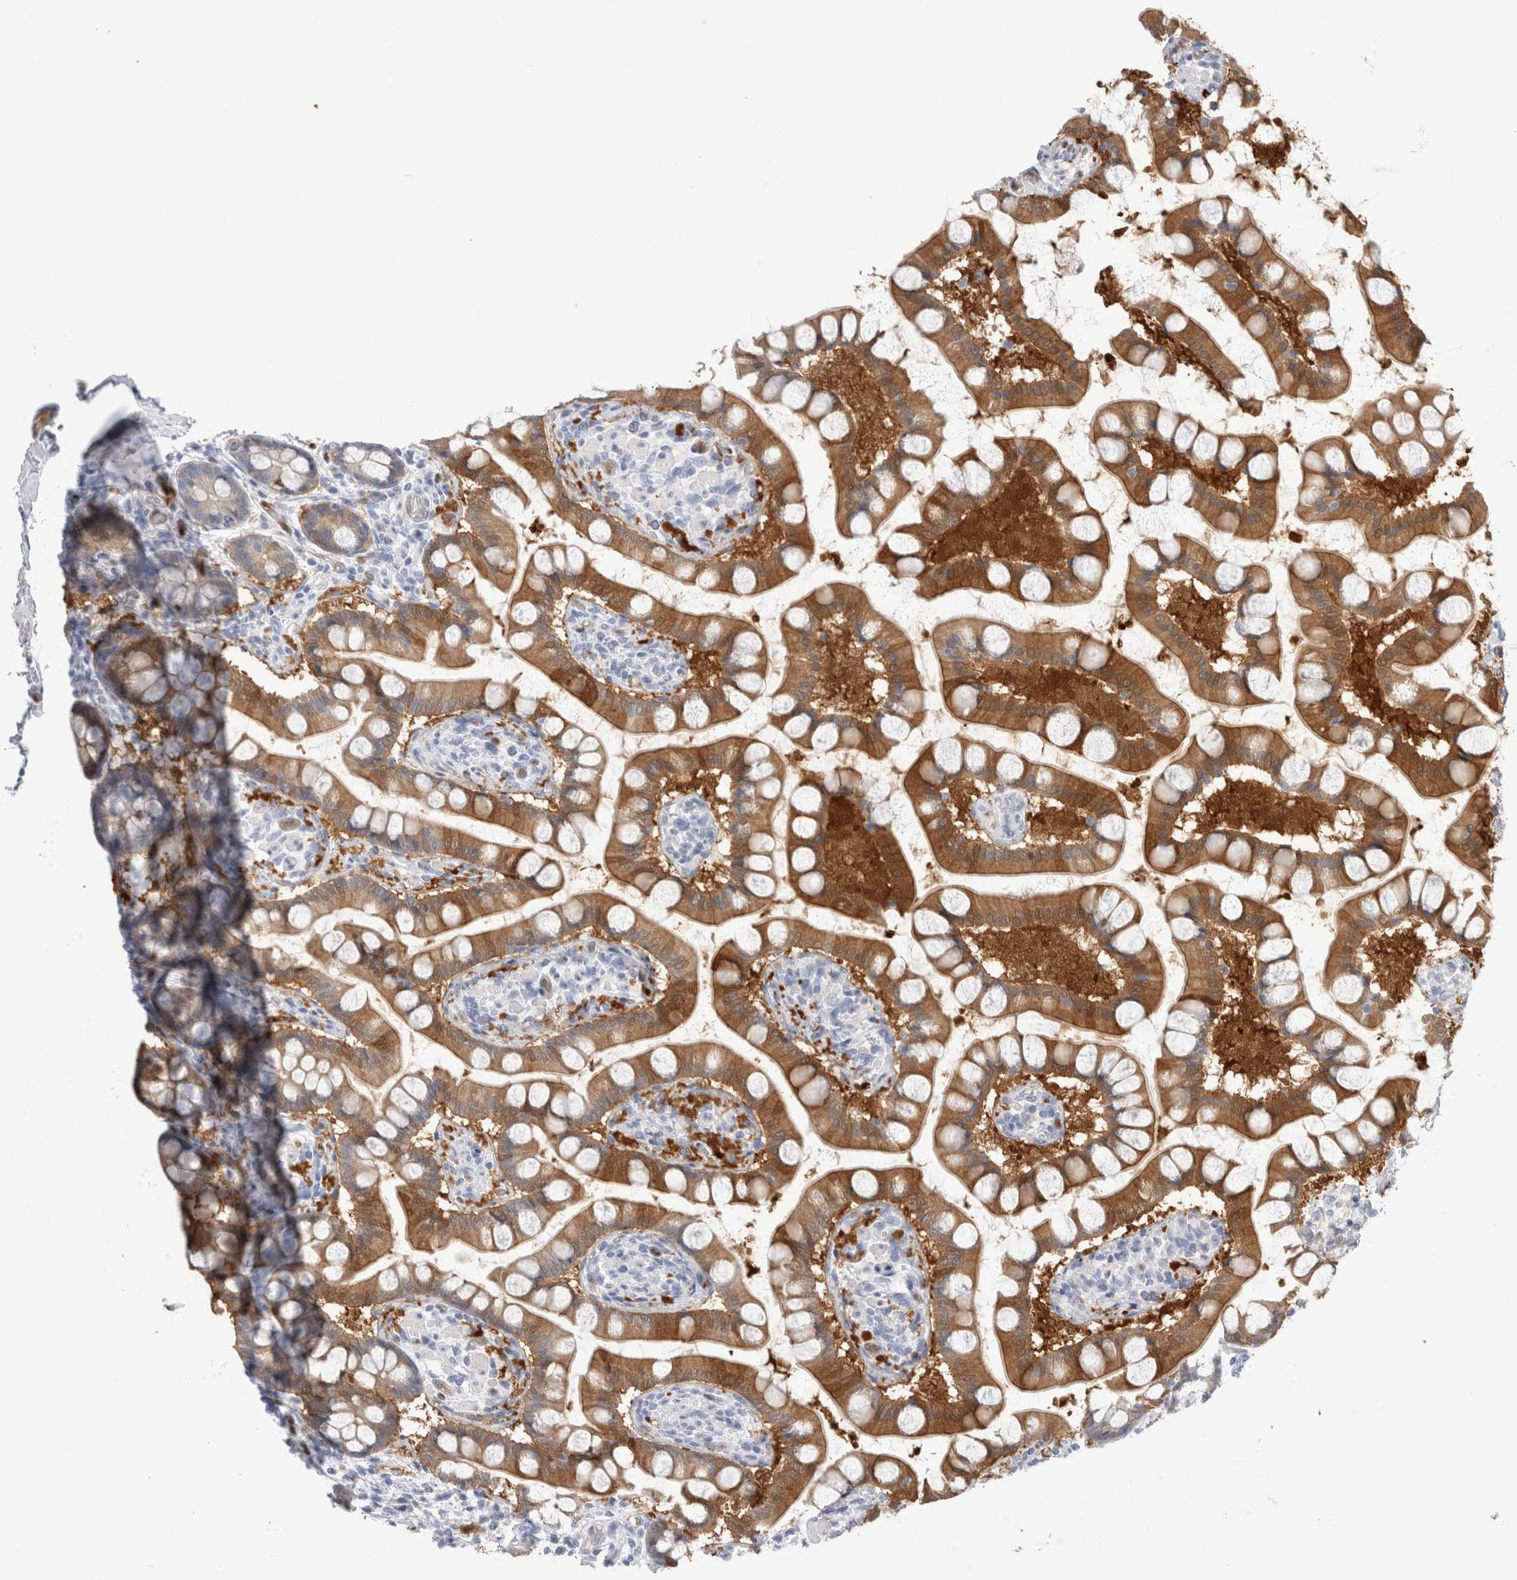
{"staining": {"intensity": "strong", "quantity": "25%-75%", "location": "cytoplasmic/membranous"}, "tissue": "small intestine", "cell_type": "Glandular cells", "image_type": "normal", "snomed": [{"axis": "morphology", "description": "Normal tissue, NOS"}, {"axis": "topography", "description": "Small intestine"}], "caption": "Strong cytoplasmic/membranous expression is identified in approximately 25%-75% of glandular cells in normal small intestine.", "gene": "NAPEPLD", "patient": {"sex": "male", "age": 41}}